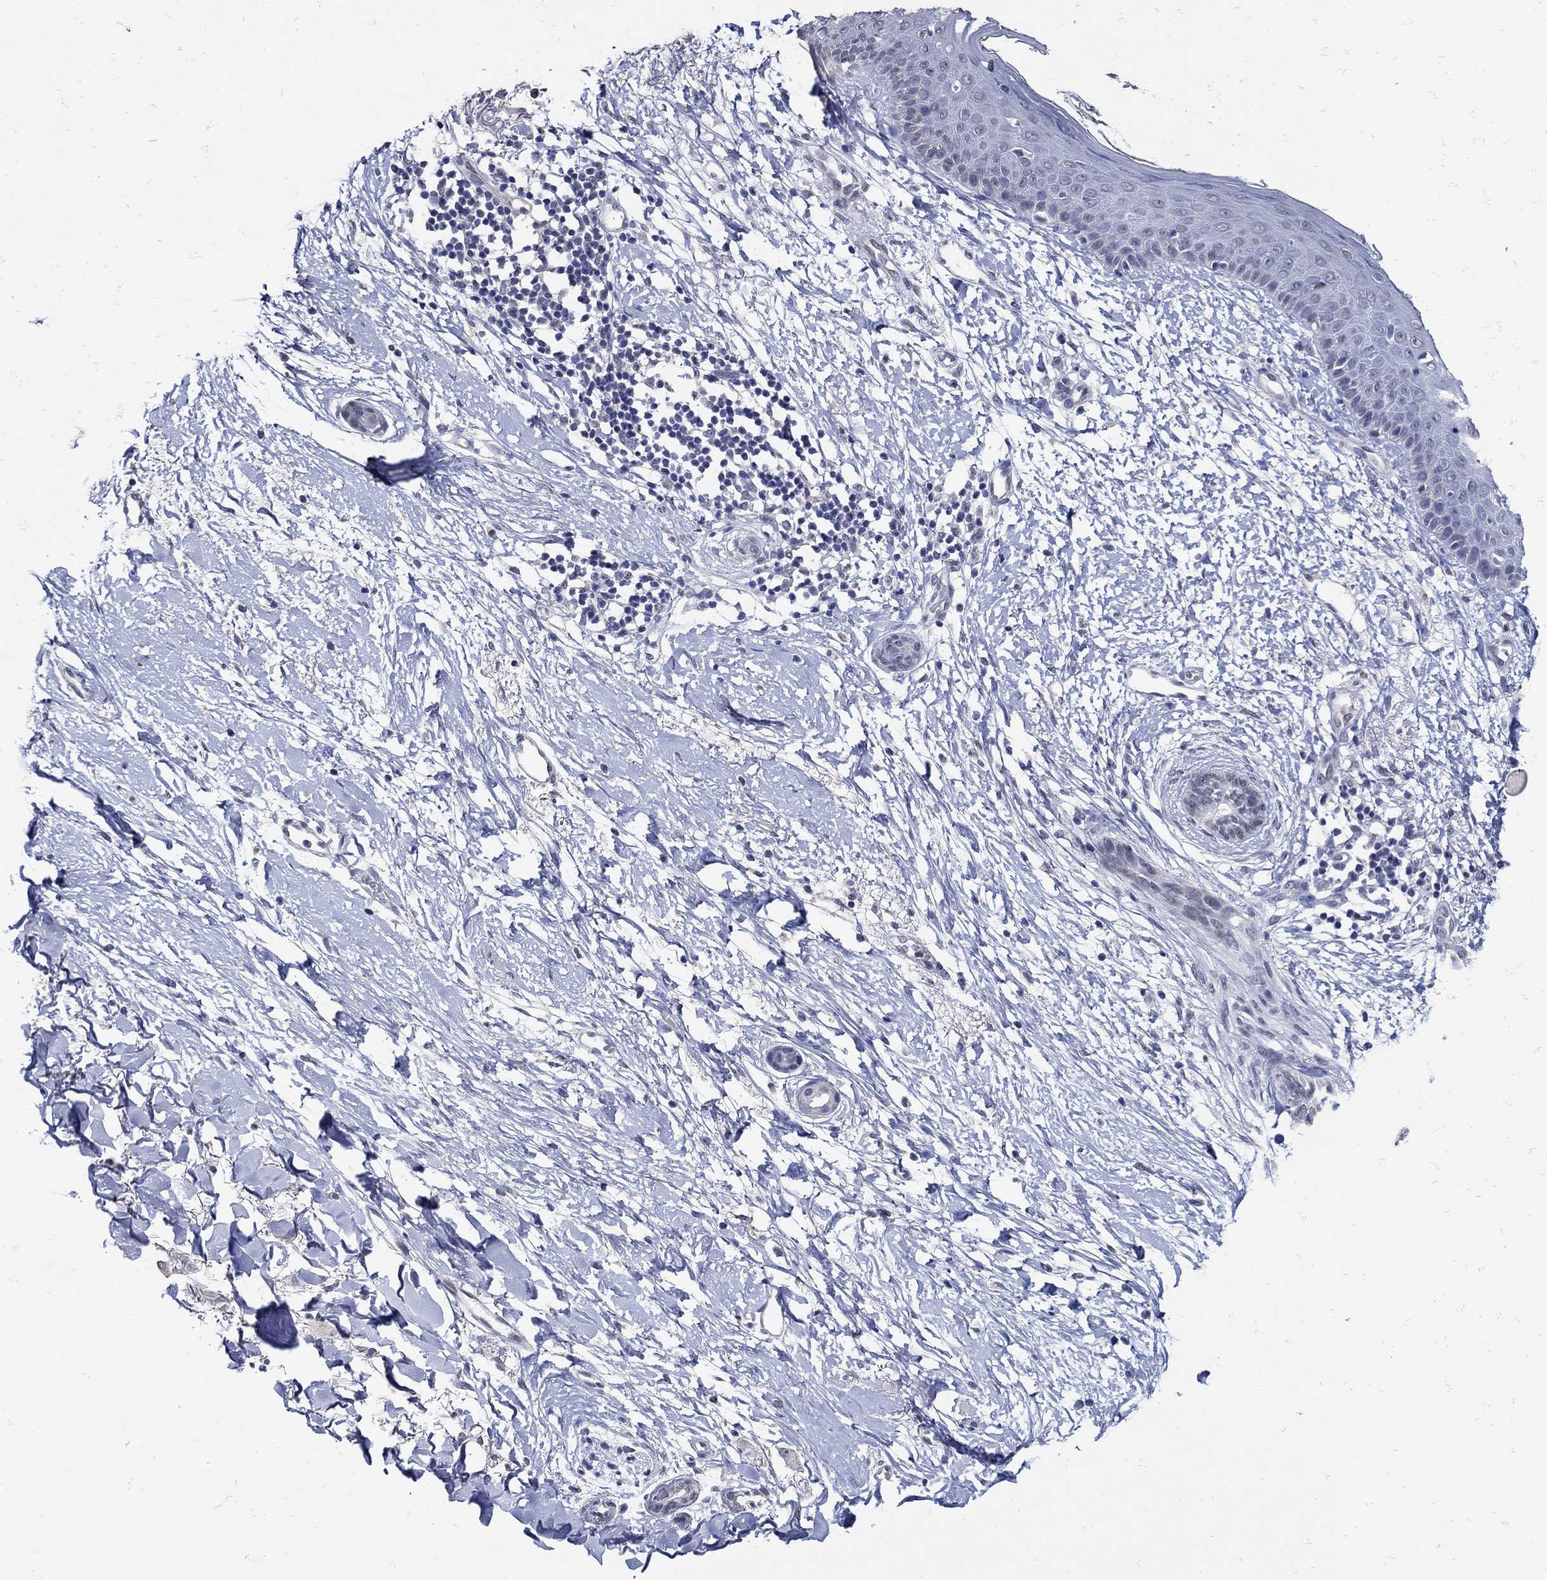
{"staining": {"intensity": "negative", "quantity": "none", "location": "none"}, "tissue": "skin cancer", "cell_type": "Tumor cells", "image_type": "cancer", "snomed": [{"axis": "morphology", "description": "Normal tissue, NOS"}, {"axis": "morphology", "description": "Basal cell carcinoma"}, {"axis": "topography", "description": "Skin"}], "caption": "IHC histopathology image of human skin cancer stained for a protein (brown), which demonstrates no expression in tumor cells.", "gene": "KCNN3", "patient": {"sex": "male", "age": 84}}